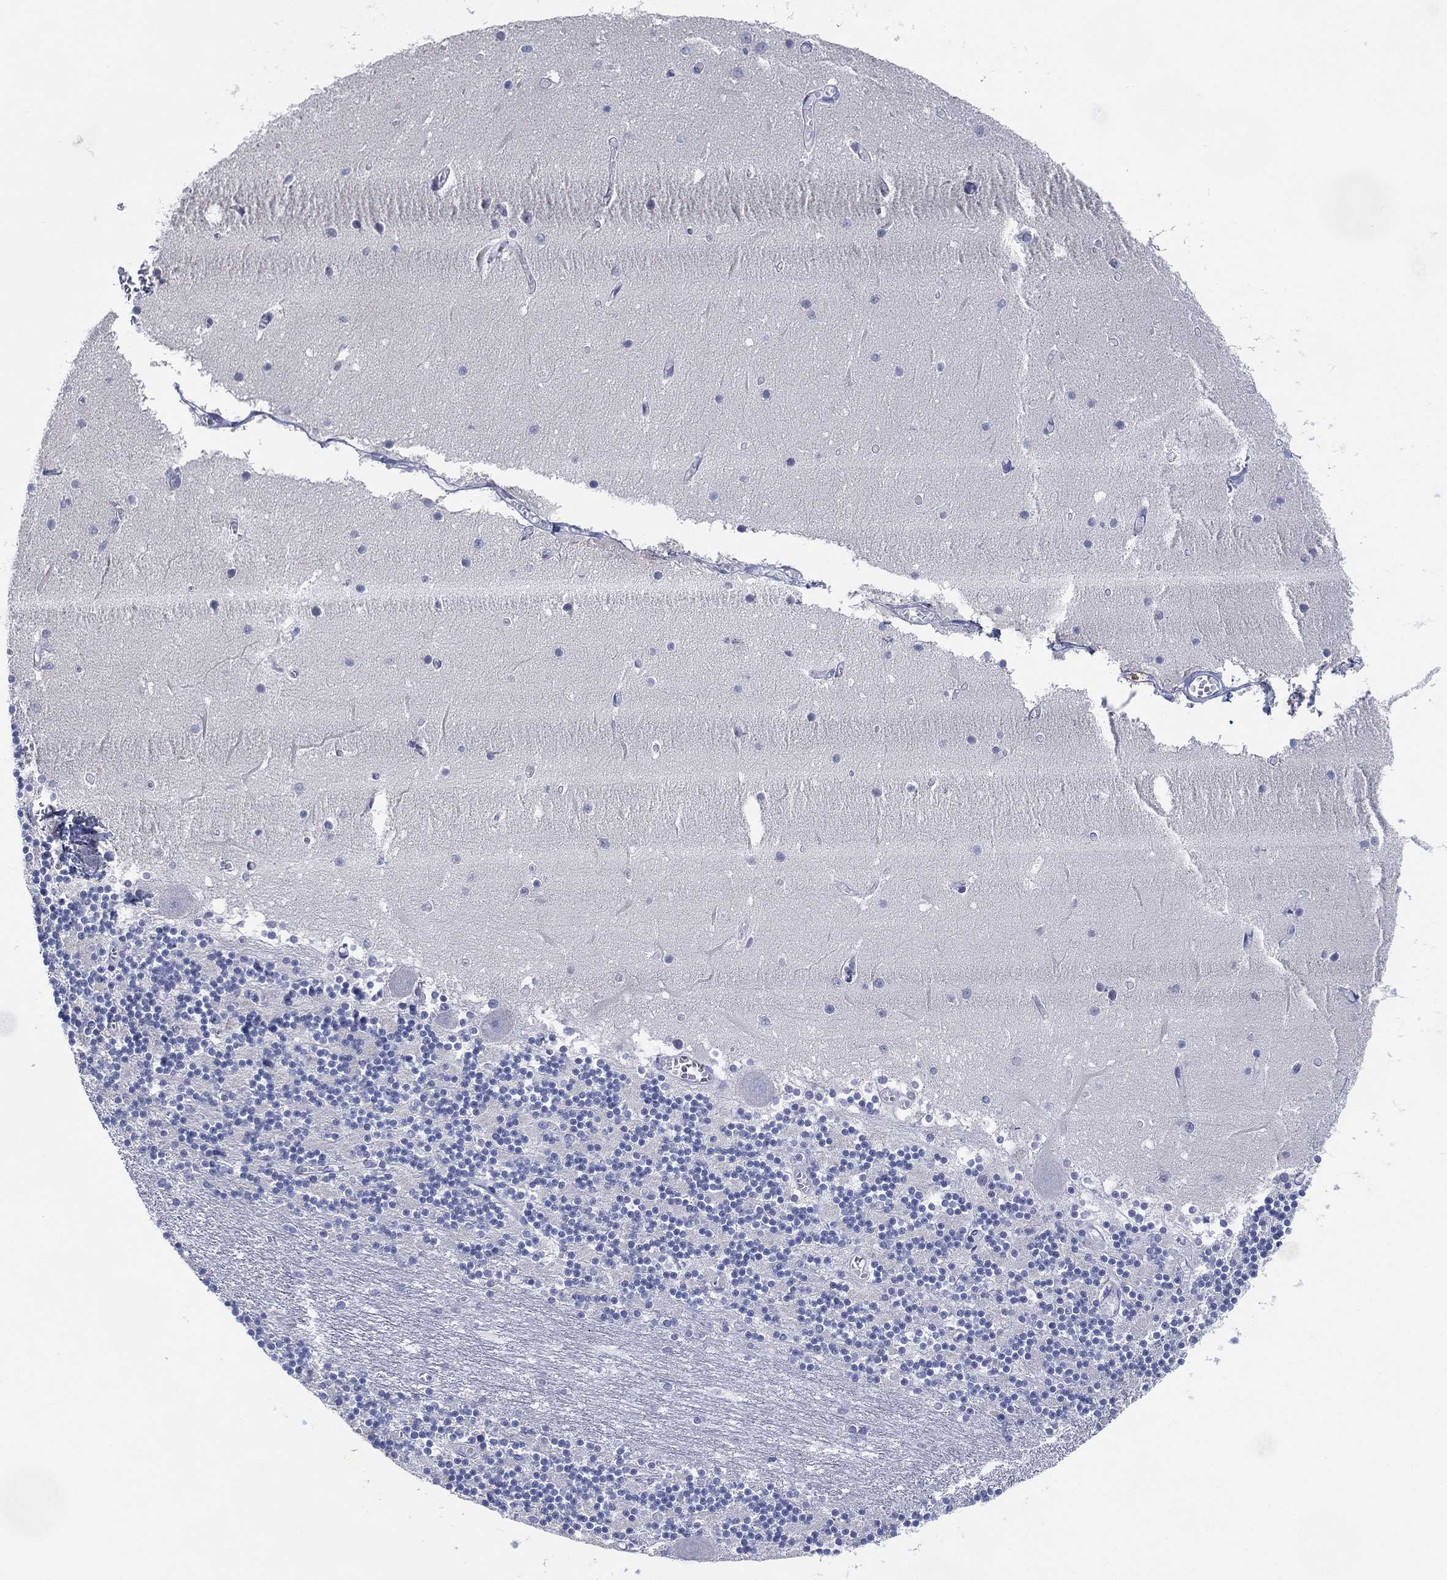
{"staining": {"intensity": "negative", "quantity": "none", "location": "none"}, "tissue": "cerebellum", "cell_type": "Cells in granular layer", "image_type": "normal", "snomed": [{"axis": "morphology", "description": "Normal tissue, NOS"}, {"axis": "topography", "description": "Cerebellum"}], "caption": "Human cerebellum stained for a protein using IHC demonstrates no positivity in cells in granular layer.", "gene": "ADAD2", "patient": {"sex": "female", "age": 28}}